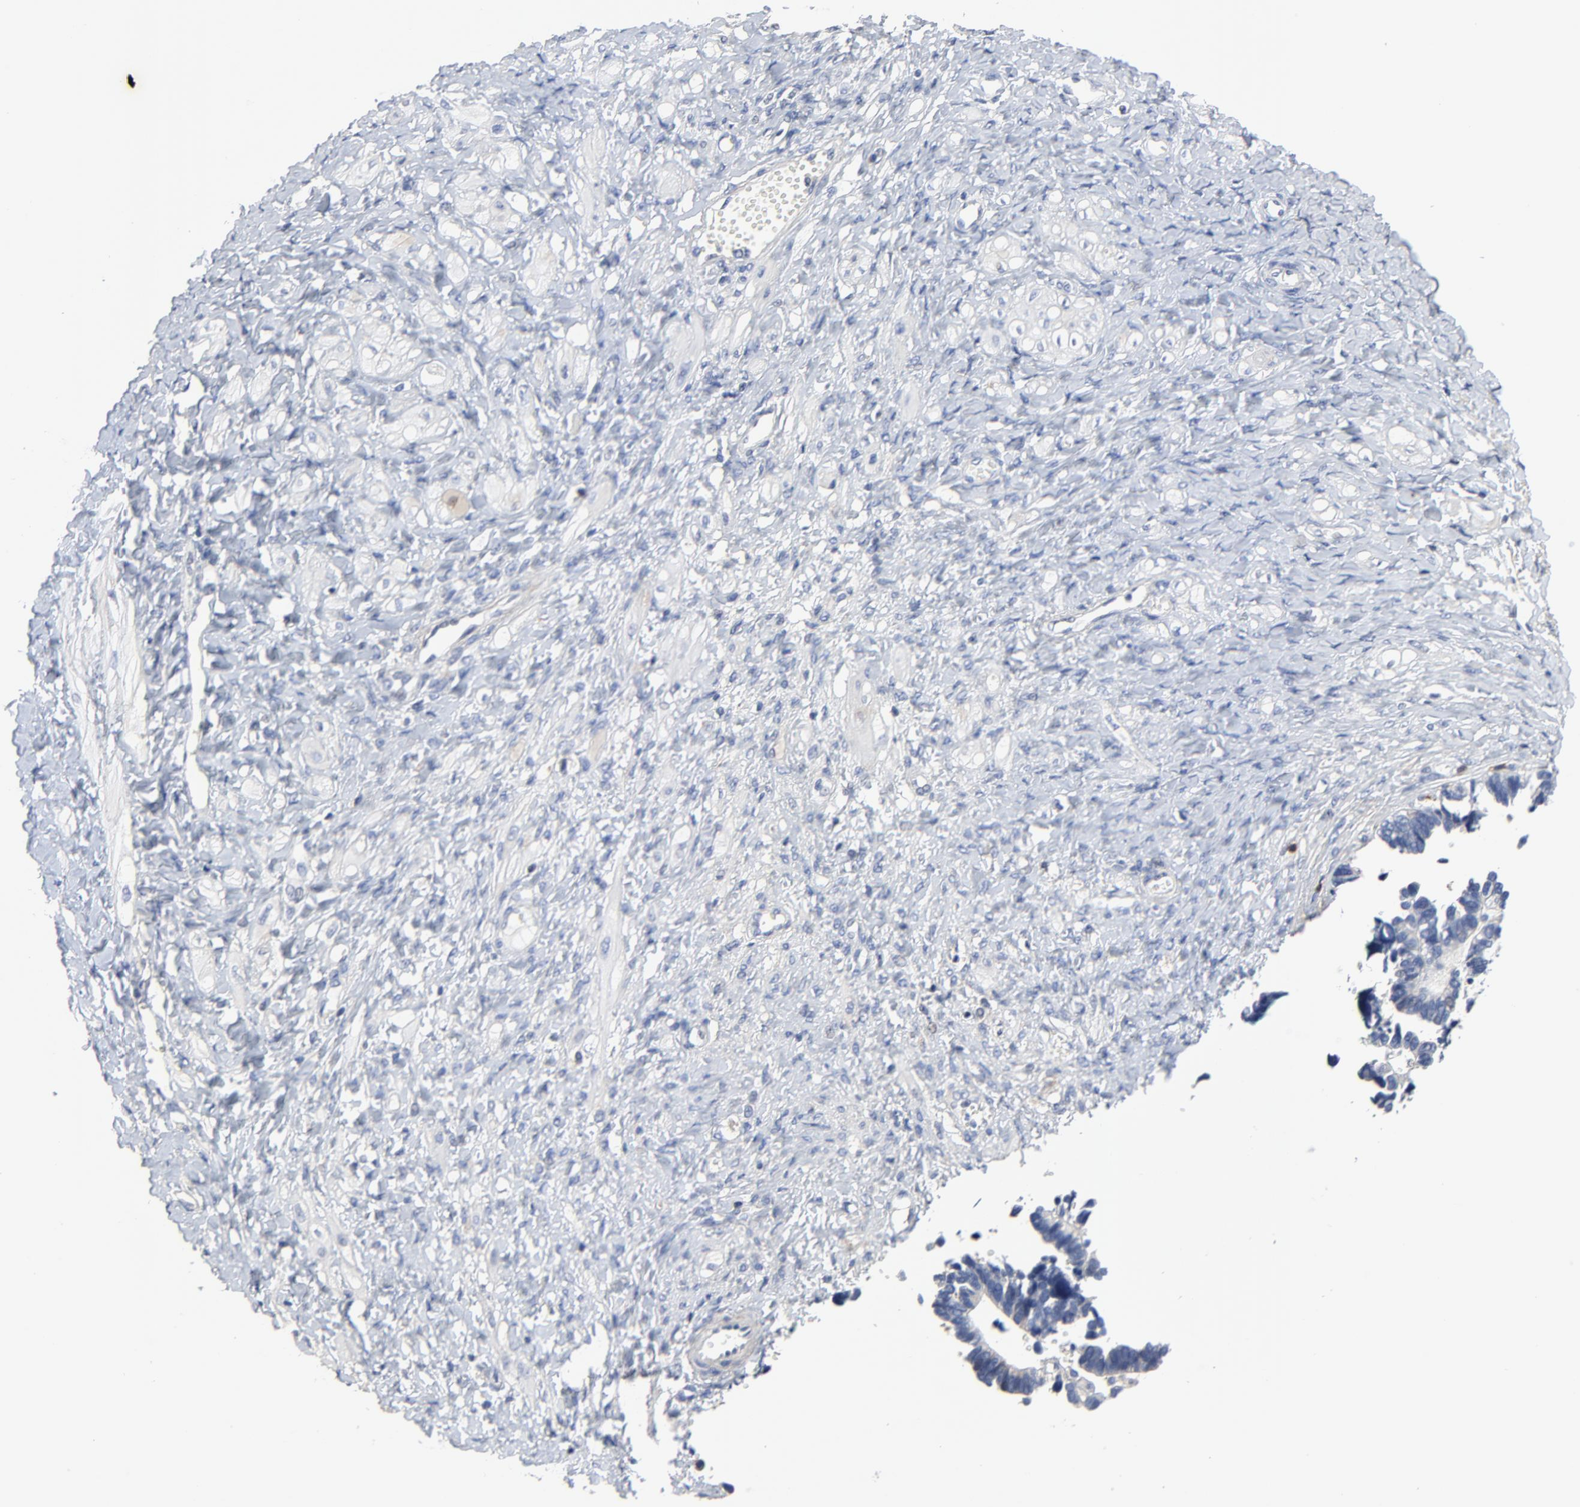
{"staining": {"intensity": "negative", "quantity": "none", "location": "none"}, "tissue": "ovarian cancer", "cell_type": "Tumor cells", "image_type": "cancer", "snomed": [{"axis": "morphology", "description": "Cystadenocarcinoma, serous, NOS"}, {"axis": "topography", "description": "Ovary"}], "caption": "Immunohistochemistry of human serous cystadenocarcinoma (ovarian) exhibits no staining in tumor cells.", "gene": "SKAP1", "patient": {"sex": "female", "age": 77}}